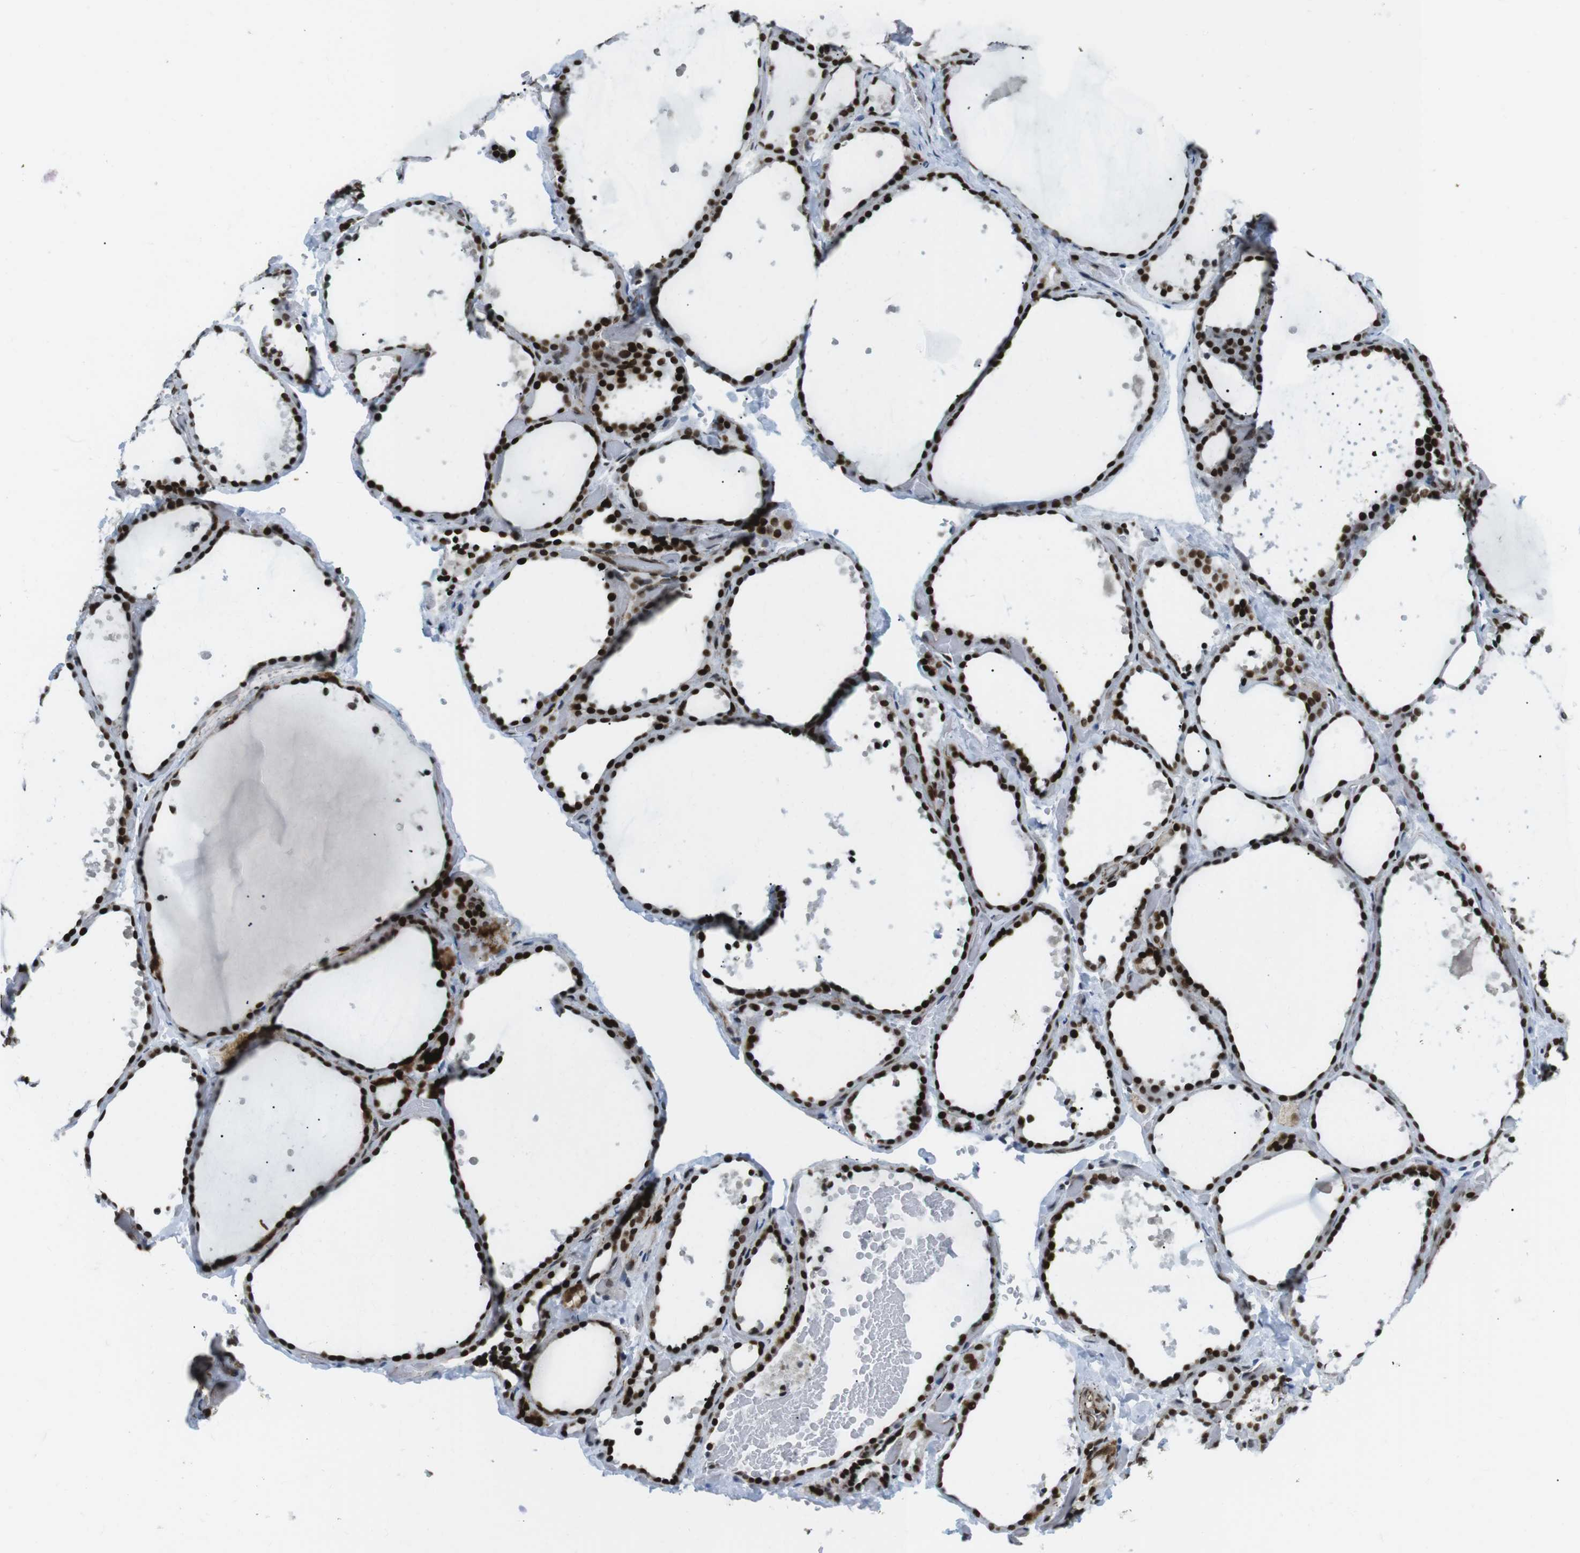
{"staining": {"intensity": "strong", "quantity": ">75%", "location": "nuclear"}, "tissue": "thyroid gland", "cell_type": "Glandular cells", "image_type": "normal", "snomed": [{"axis": "morphology", "description": "Normal tissue, NOS"}, {"axis": "topography", "description": "Thyroid gland"}], "caption": "About >75% of glandular cells in normal human thyroid gland display strong nuclear protein staining as visualized by brown immunohistochemical staining.", "gene": "ARID1A", "patient": {"sex": "female", "age": 44}}